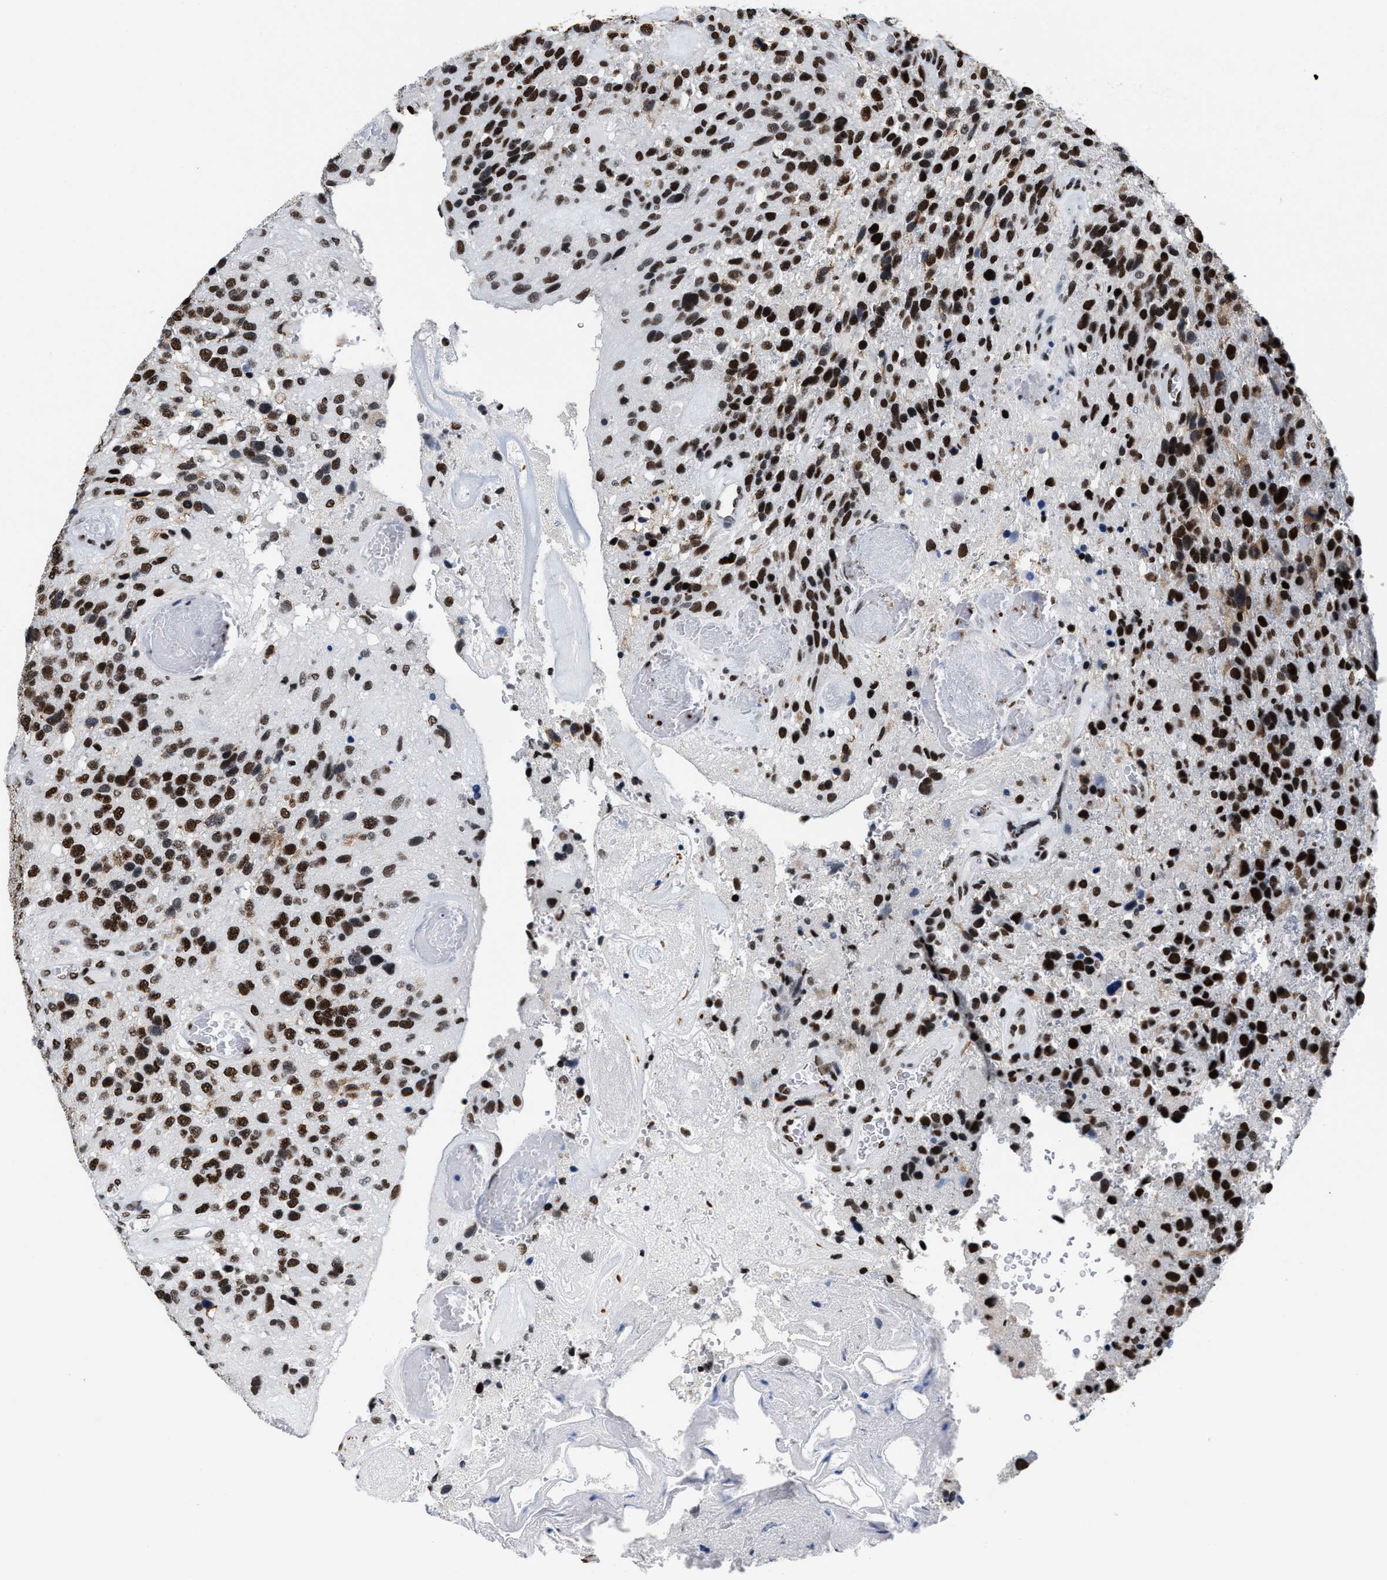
{"staining": {"intensity": "strong", "quantity": ">75%", "location": "nuclear"}, "tissue": "glioma", "cell_type": "Tumor cells", "image_type": "cancer", "snomed": [{"axis": "morphology", "description": "Glioma, malignant, High grade"}, {"axis": "topography", "description": "Brain"}], "caption": "Tumor cells exhibit strong nuclear expression in approximately >75% of cells in malignant glioma (high-grade).", "gene": "SMARCC2", "patient": {"sex": "female", "age": 58}}